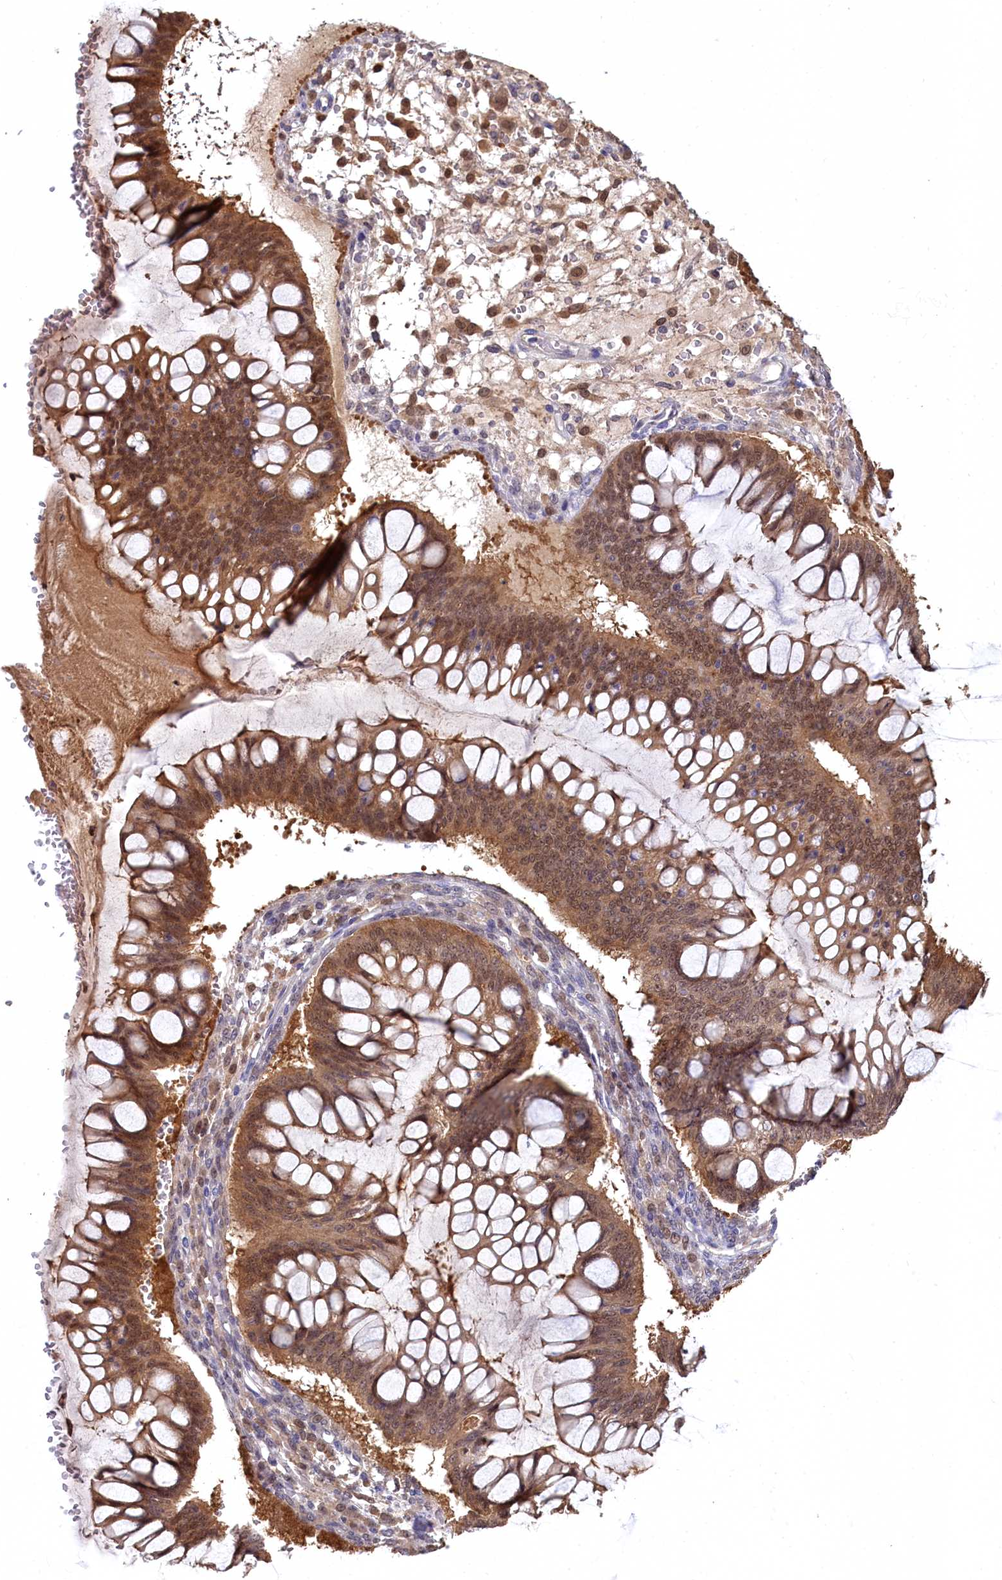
{"staining": {"intensity": "moderate", "quantity": ">75%", "location": "cytoplasmic/membranous,nuclear"}, "tissue": "ovarian cancer", "cell_type": "Tumor cells", "image_type": "cancer", "snomed": [{"axis": "morphology", "description": "Cystadenocarcinoma, mucinous, NOS"}, {"axis": "topography", "description": "Ovary"}], "caption": "Protein staining displays moderate cytoplasmic/membranous and nuclear positivity in about >75% of tumor cells in mucinous cystadenocarcinoma (ovarian).", "gene": "C11orf54", "patient": {"sex": "female", "age": 73}}